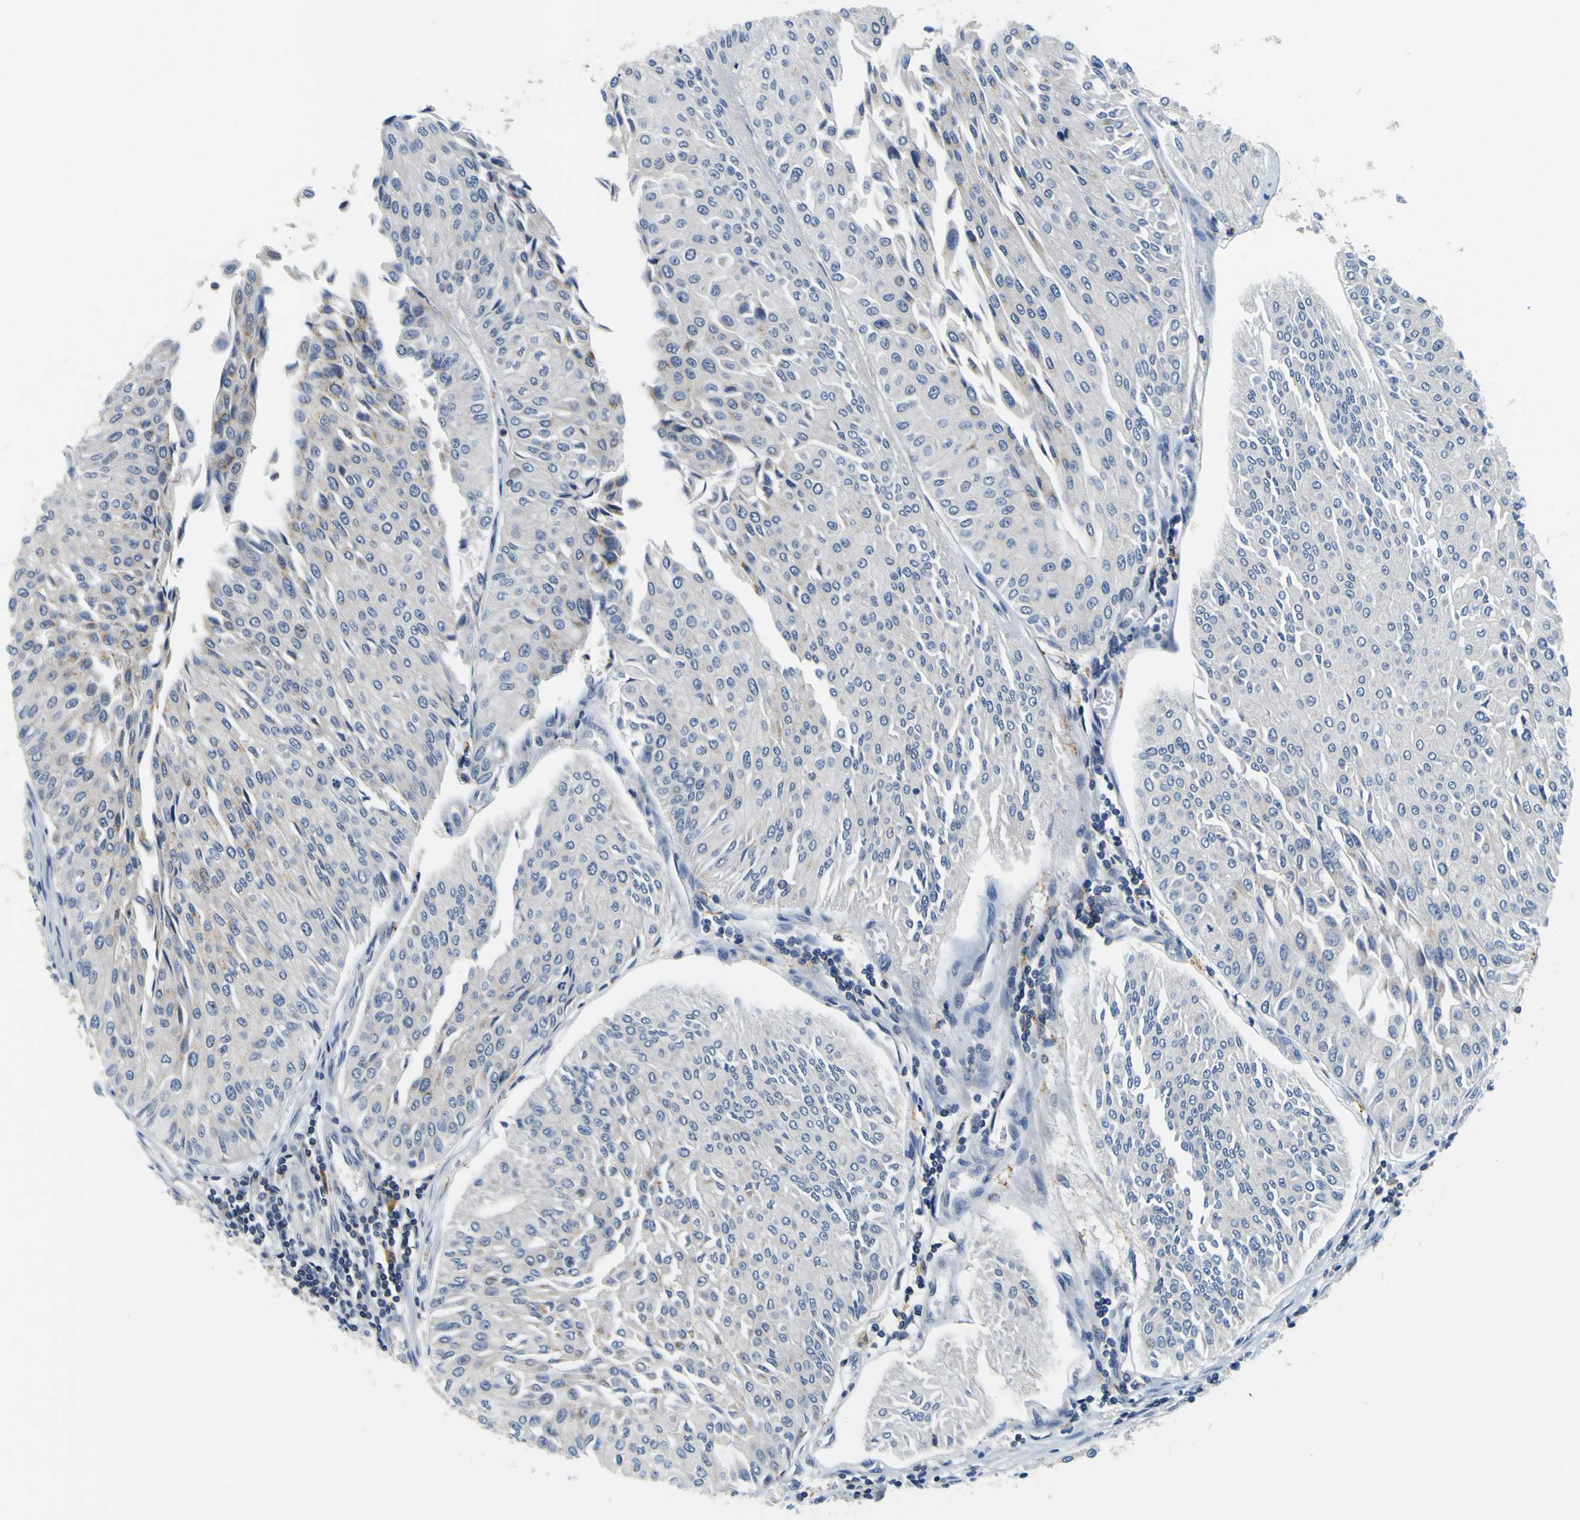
{"staining": {"intensity": "weak", "quantity": "<25%", "location": "cytoplasmic/membranous"}, "tissue": "urothelial cancer", "cell_type": "Tumor cells", "image_type": "cancer", "snomed": [{"axis": "morphology", "description": "Urothelial carcinoma, Low grade"}, {"axis": "topography", "description": "Urinary bladder"}], "caption": "This micrograph is of low-grade urothelial carcinoma stained with immunohistochemistry (IHC) to label a protein in brown with the nuclei are counter-stained blue. There is no positivity in tumor cells.", "gene": "TNIK", "patient": {"sex": "male", "age": 67}}